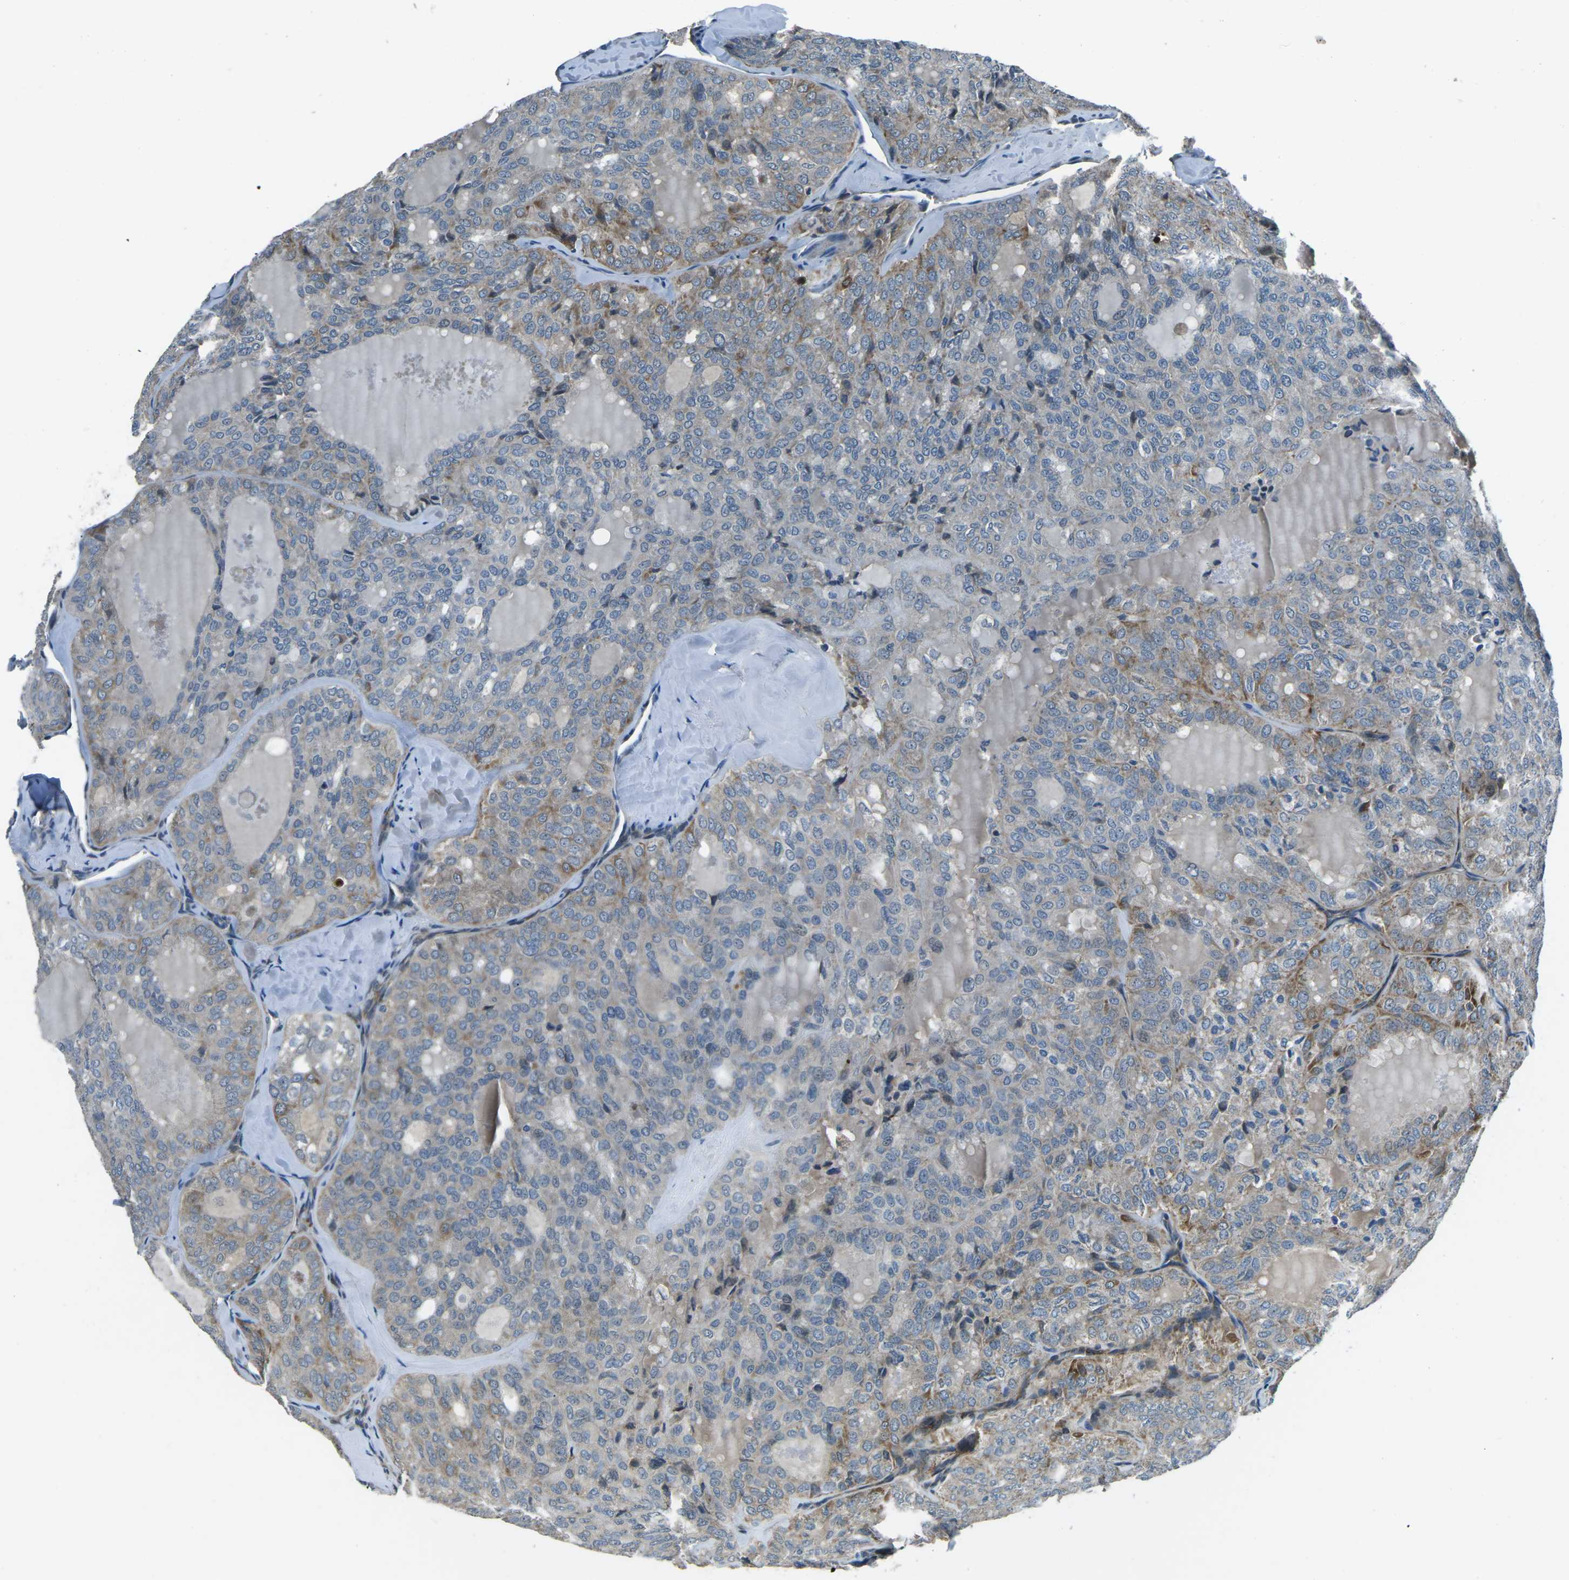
{"staining": {"intensity": "moderate", "quantity": "<25%", "location": "cytoplasmic/membranous"}, "tissue": "thyroid cancer", "cell_type": "Tumor cells", "image_type": "cancer", "snomed": [{"axis": "morphology", "description": "Follicular adenoma carcinoma, NOS"}, {"axis": "topography", "description": "Thyroid gland"}], "caption": "There is low levels of moderate cytoplasmic/membranous expression in tumor cells of follicular adenoma carcinoma (thyroid), as demonstrated by immunohistochemical staining (brown color).", "gene": "AFAP1", "patient": {"sex": "male", "age": 75}}